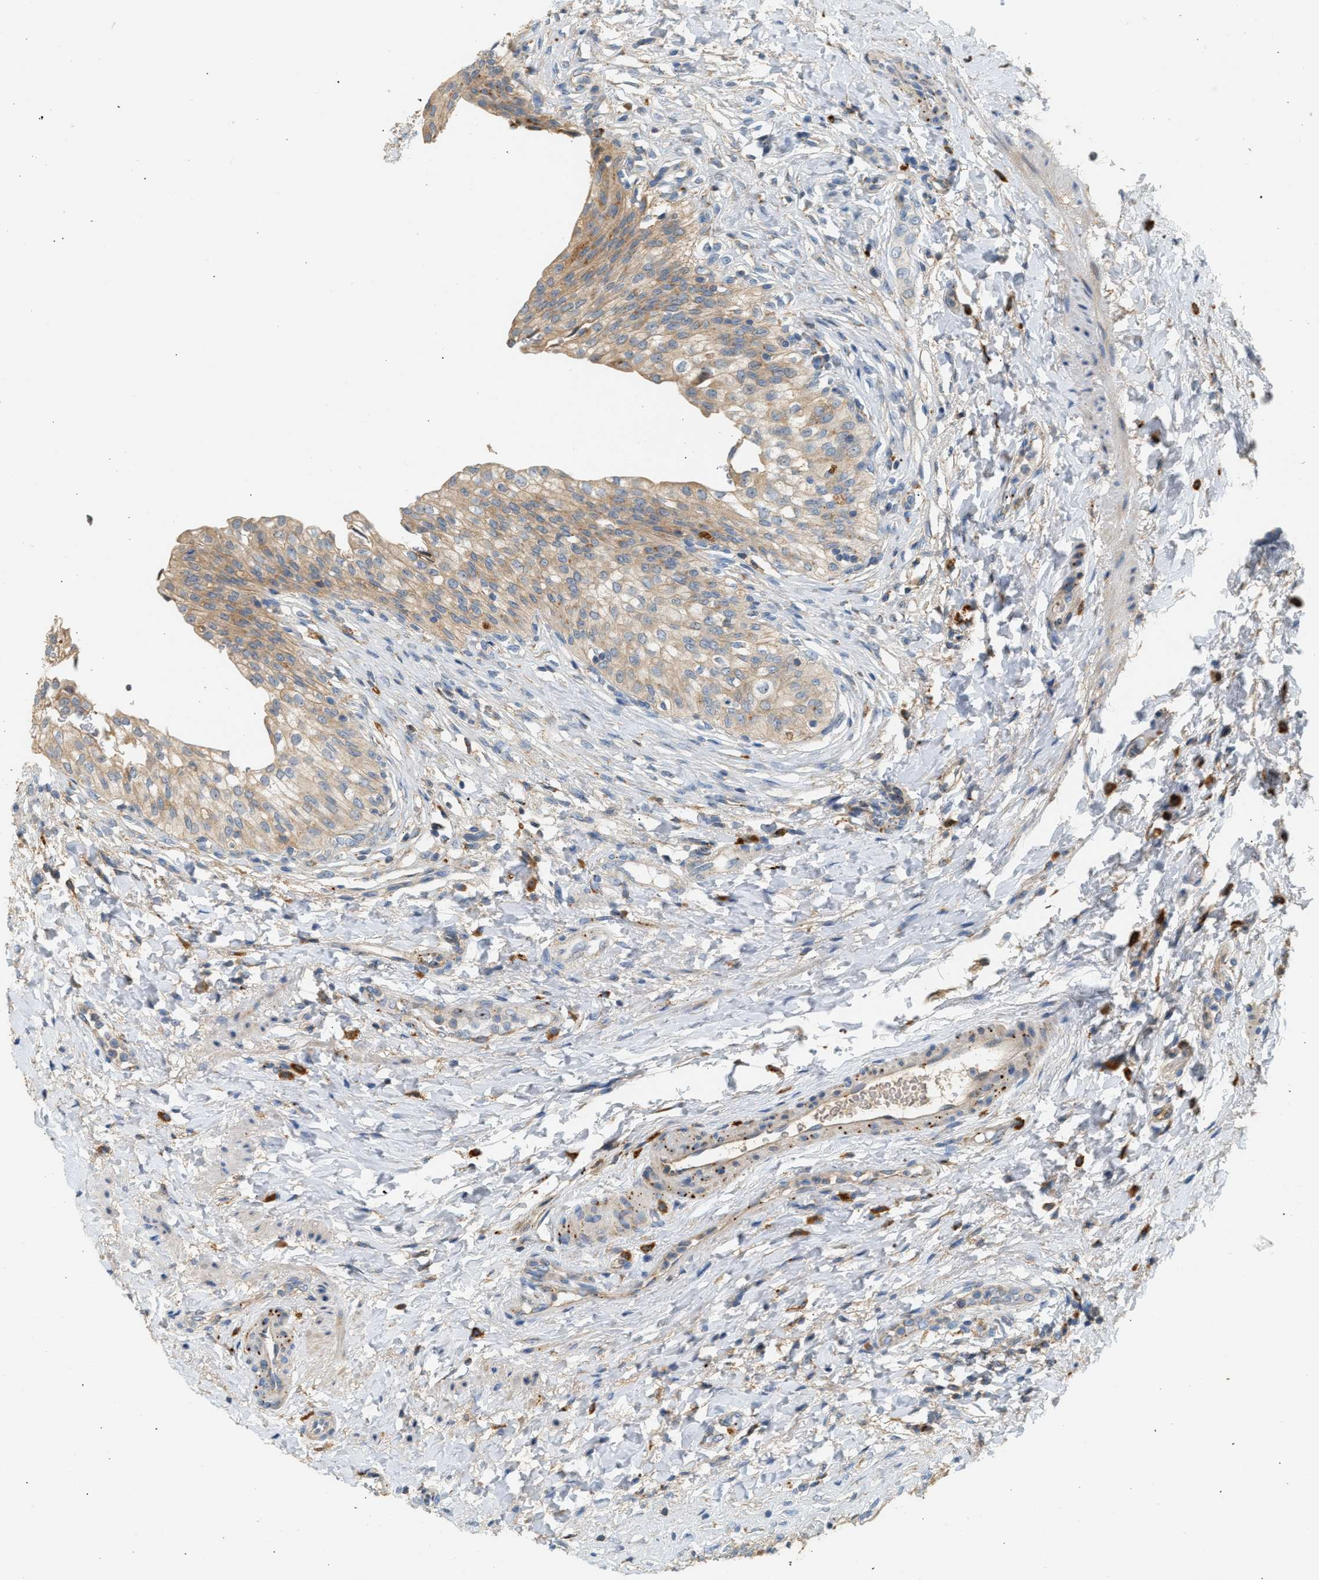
{"staining": {"intensity": "moderate", "quantity": ">75%", "location": "cytoplasmic/membranous"}, "tissue": "urinary bladder", "cell_type": "Urothelial cells", "image_type": "normal", "snomed": [{"axis": "morphology", "description": "Urothelial carcinoma, High grade"}, {"axis": "topography", "description": "Urinary bladder"}], "caption": "Urinary bladder stained with a brown dye demonstrates moderate cytoplasmic/membranous positive positivity in about >75% of urothelial cells.", "gene": "ENTHD1", "patient": {"sex": "male", "age": 46}}